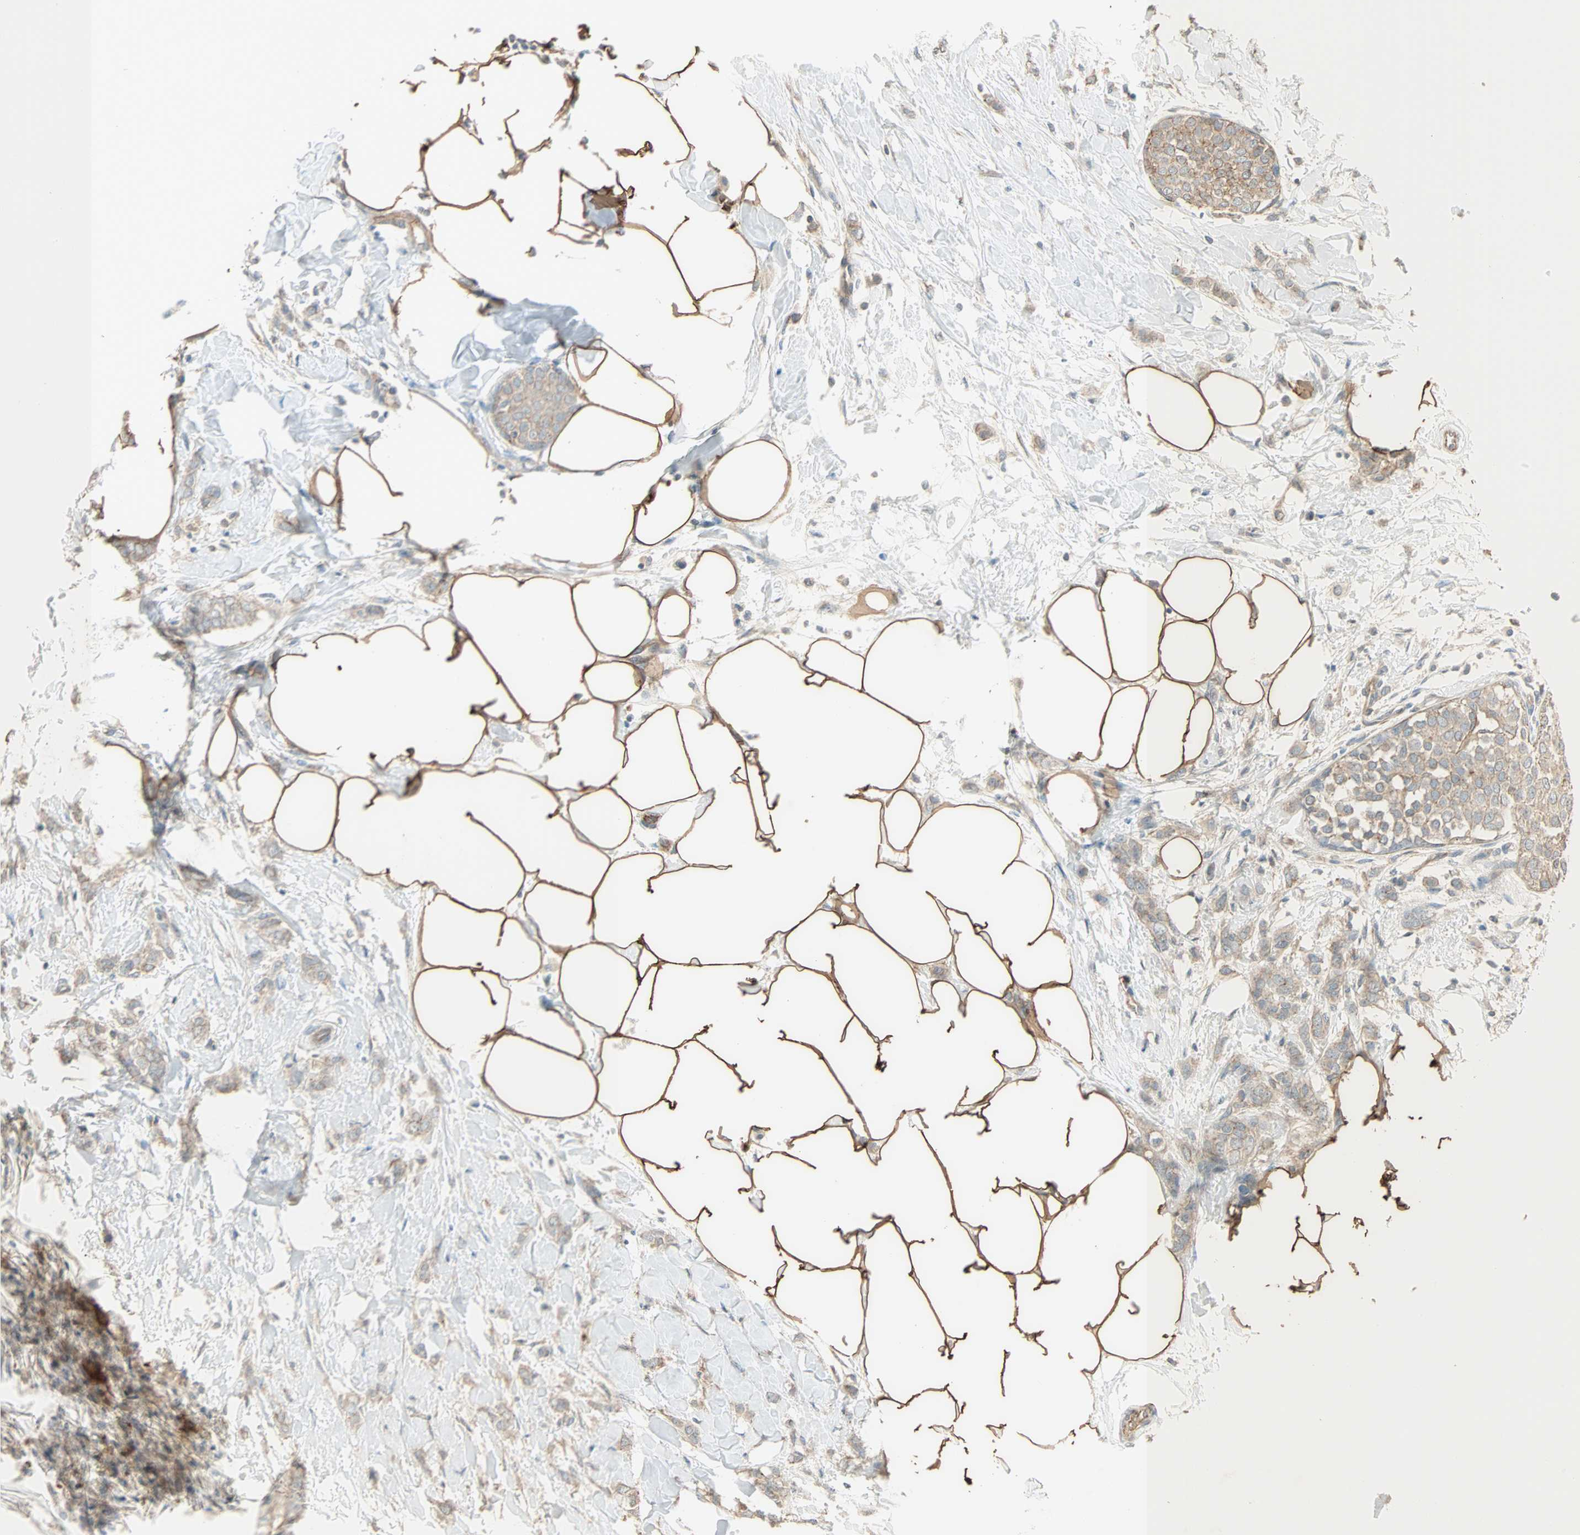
{"staining": {"intensity": "weak", "quantity": ">75%", "location": "cytoplasmic/membranous"}, "tissue": "breast cancer", "cell_type": "Tumor cells", "image_type": "cancer", "snomed": [{"axis": "morphology", "description": "Lobular carcinoma, in situ"}, {"axis": "morphology", "description": "Lobular carcinoma"}, {"axis": "topography", "description": "Breast"}], "caption": "DAB immunohistochemical staining of human breast cancer (lobular carcinoma) demonstrates weak cytoplasmic/membranous protein expression in about >75% of tumor cells.", "gene": "MAP3K21", "patient": {"sex": "female", "age": 41}}